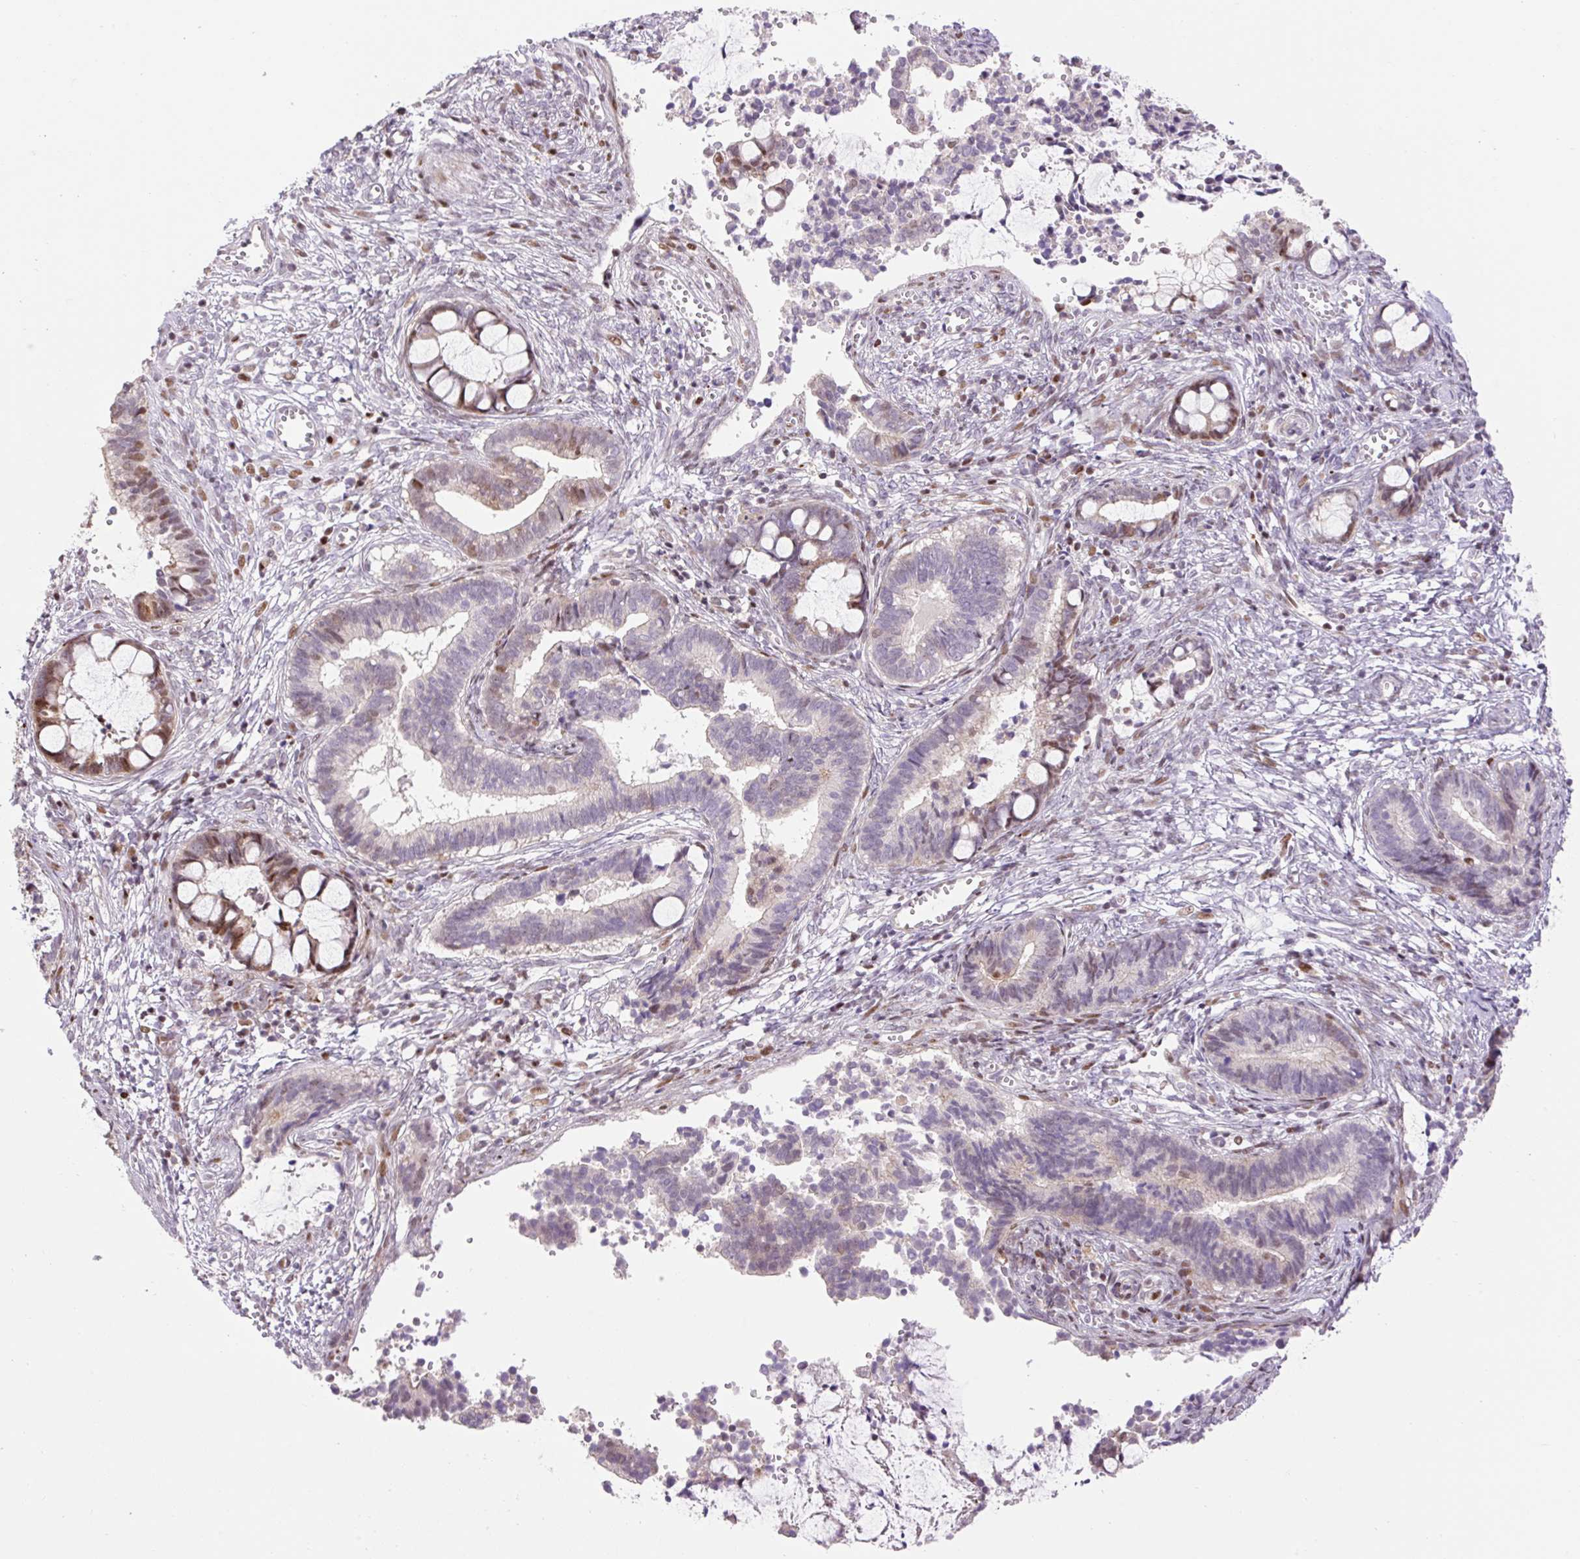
{"staining": {"intensity": "moderate", "quantity": "<25%", "location": "nuclear"}, "tissue": "cervical cancer", "cell_type": "Tumor cells", "image_type": "cancer", "snomed": [{"axis": "morphology", "description": "Adenocarcinoma, NOS"}, {"axis": "topography", "description": "Cervix"}], "caption": "Tumor cells reveal moderate nuclear staining in approximately <25% of cells in cervical cancer.", "gene": "RIPPLY3", "patient": {"sex": "female", "age": 44}}